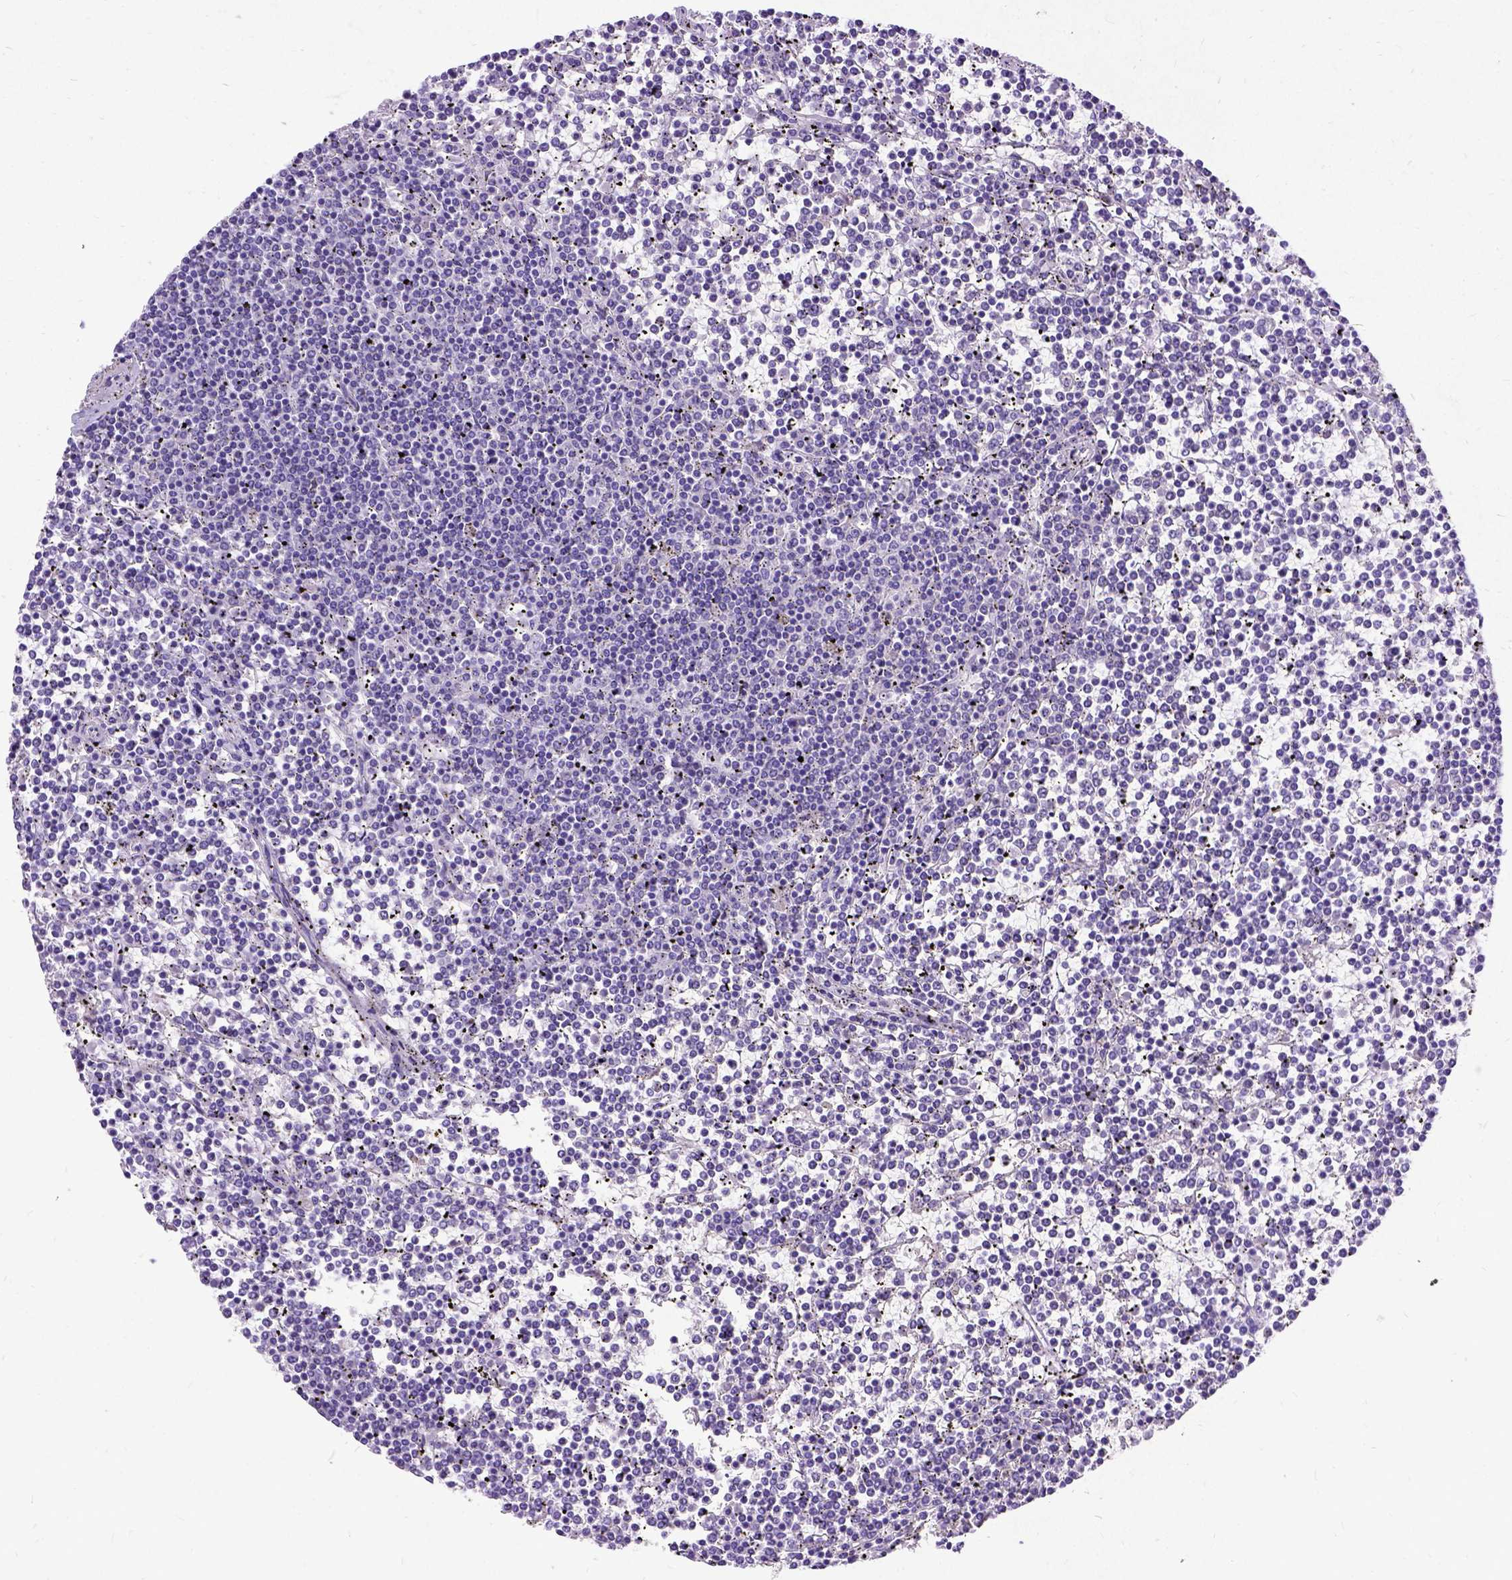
{"staining": {"intensity": "negative", "quantity": "none", "location": "none"}, "tissue": "lymphoma", "cell_type": "Tumor cells", "image_type": "cancer", "snomed": [{"axis": "morphology", "description": "Malignant lymphoma, non-Hodgkin's type, Low grade"}, {"axis": "topography", "description": "Spleen"}], "caption": "Malignant lymphoma, non-Hodgkin's type (low-grade) was stained to show a protein in brown. There is no significant expression in tumor cells.", "gene": "NEUROD4", "patient": {"sex": "female", "age": 19}}